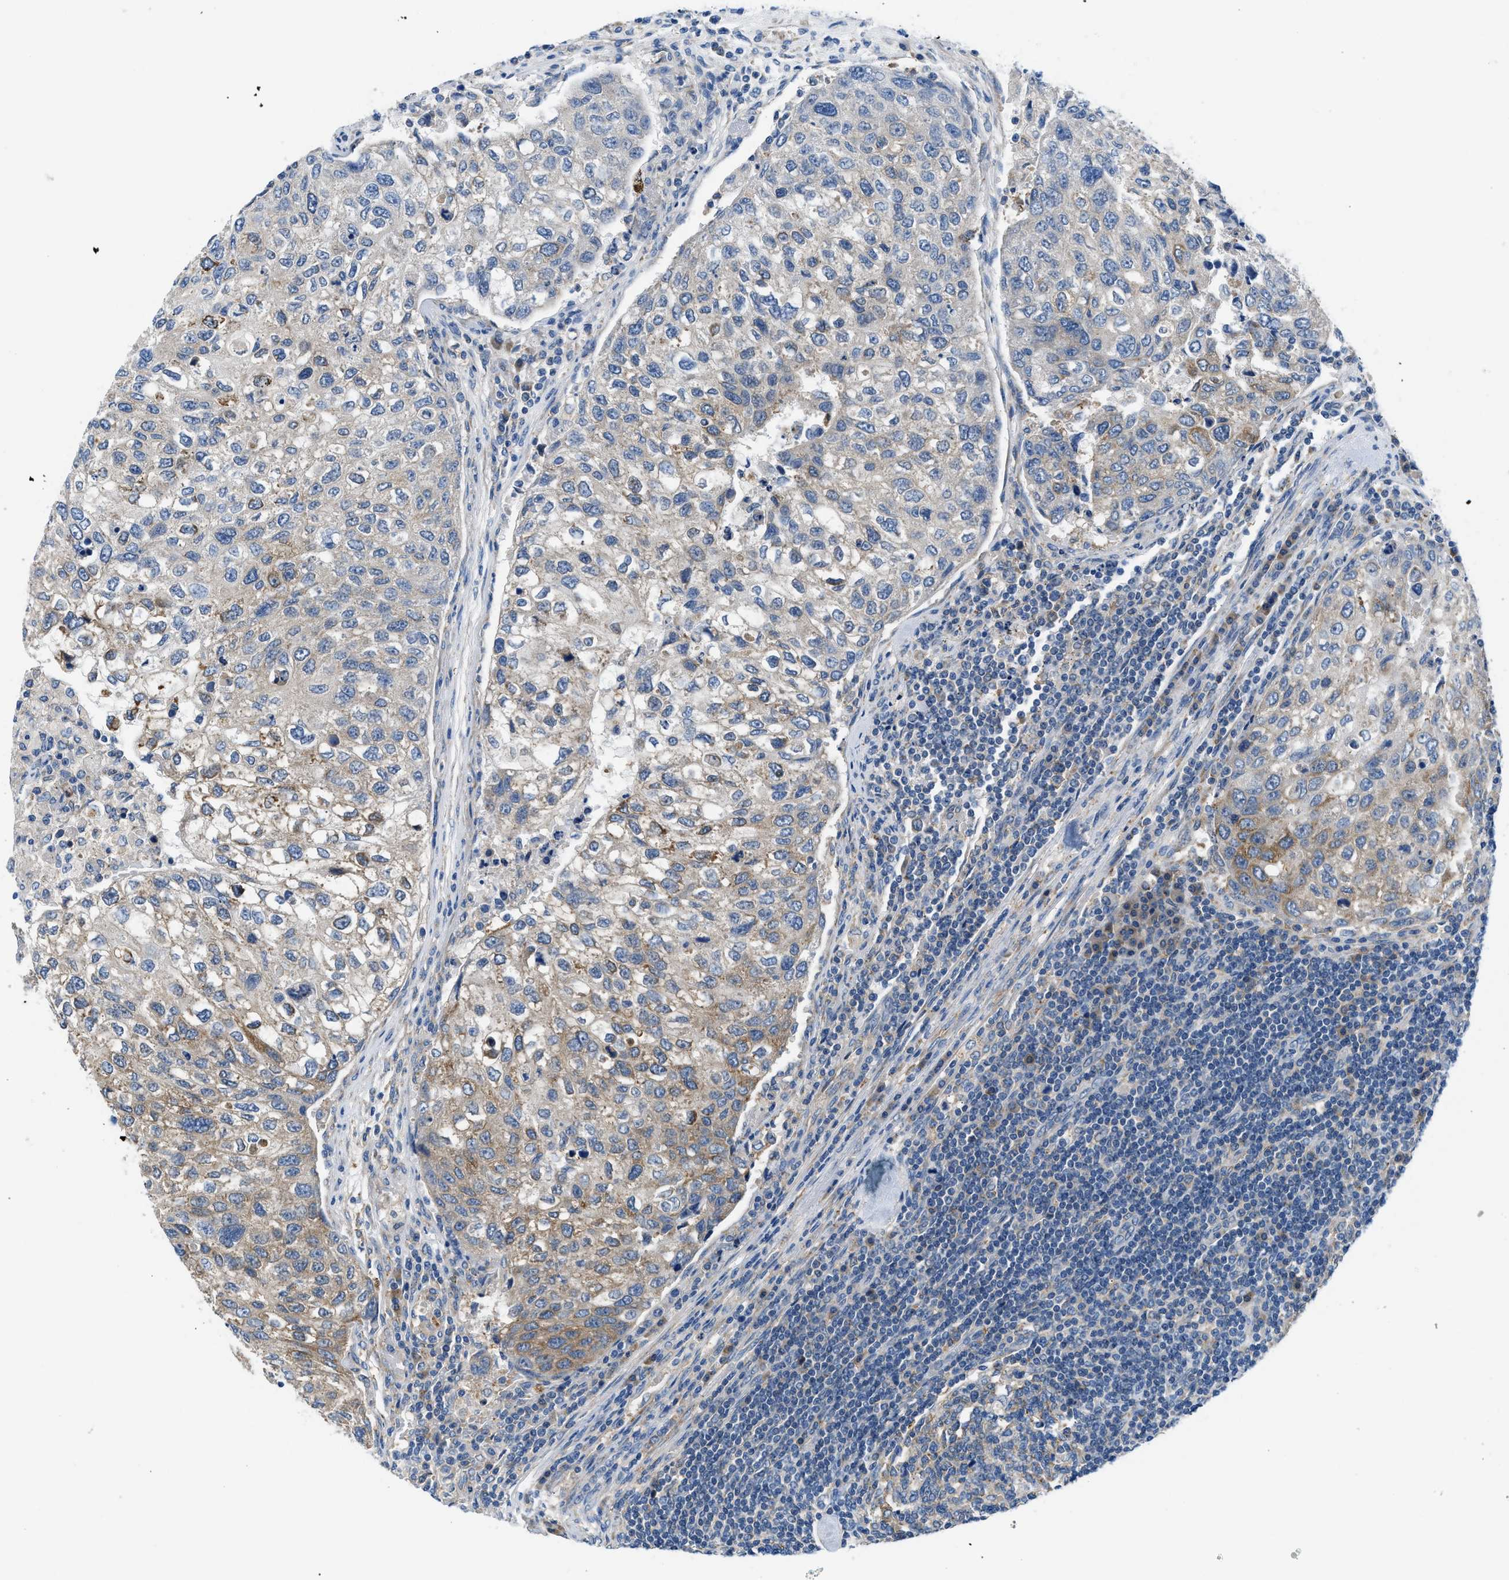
{"staining": {"intensity": "weak", "quantity": "<25%", "location": "cytoplasmic/membranous"}, "tissue": "urothelial cancer", "cell_type": "Tumor cells", "image_type": "cancer", "snomed": [{"axis": "morphology", "description": "Urothelial carcinoma, High grade"}, {"axis": "topography", "description": "Lymph node"}, {"axis": "topography", "description": "Urinary bladder"}], "caption": "Immunohistochemistry (IHC) of urothelial cancer reveals no expression in tumor cells.", "gene": "BNC2", "patient": {"sex": "male", "age": 51}}